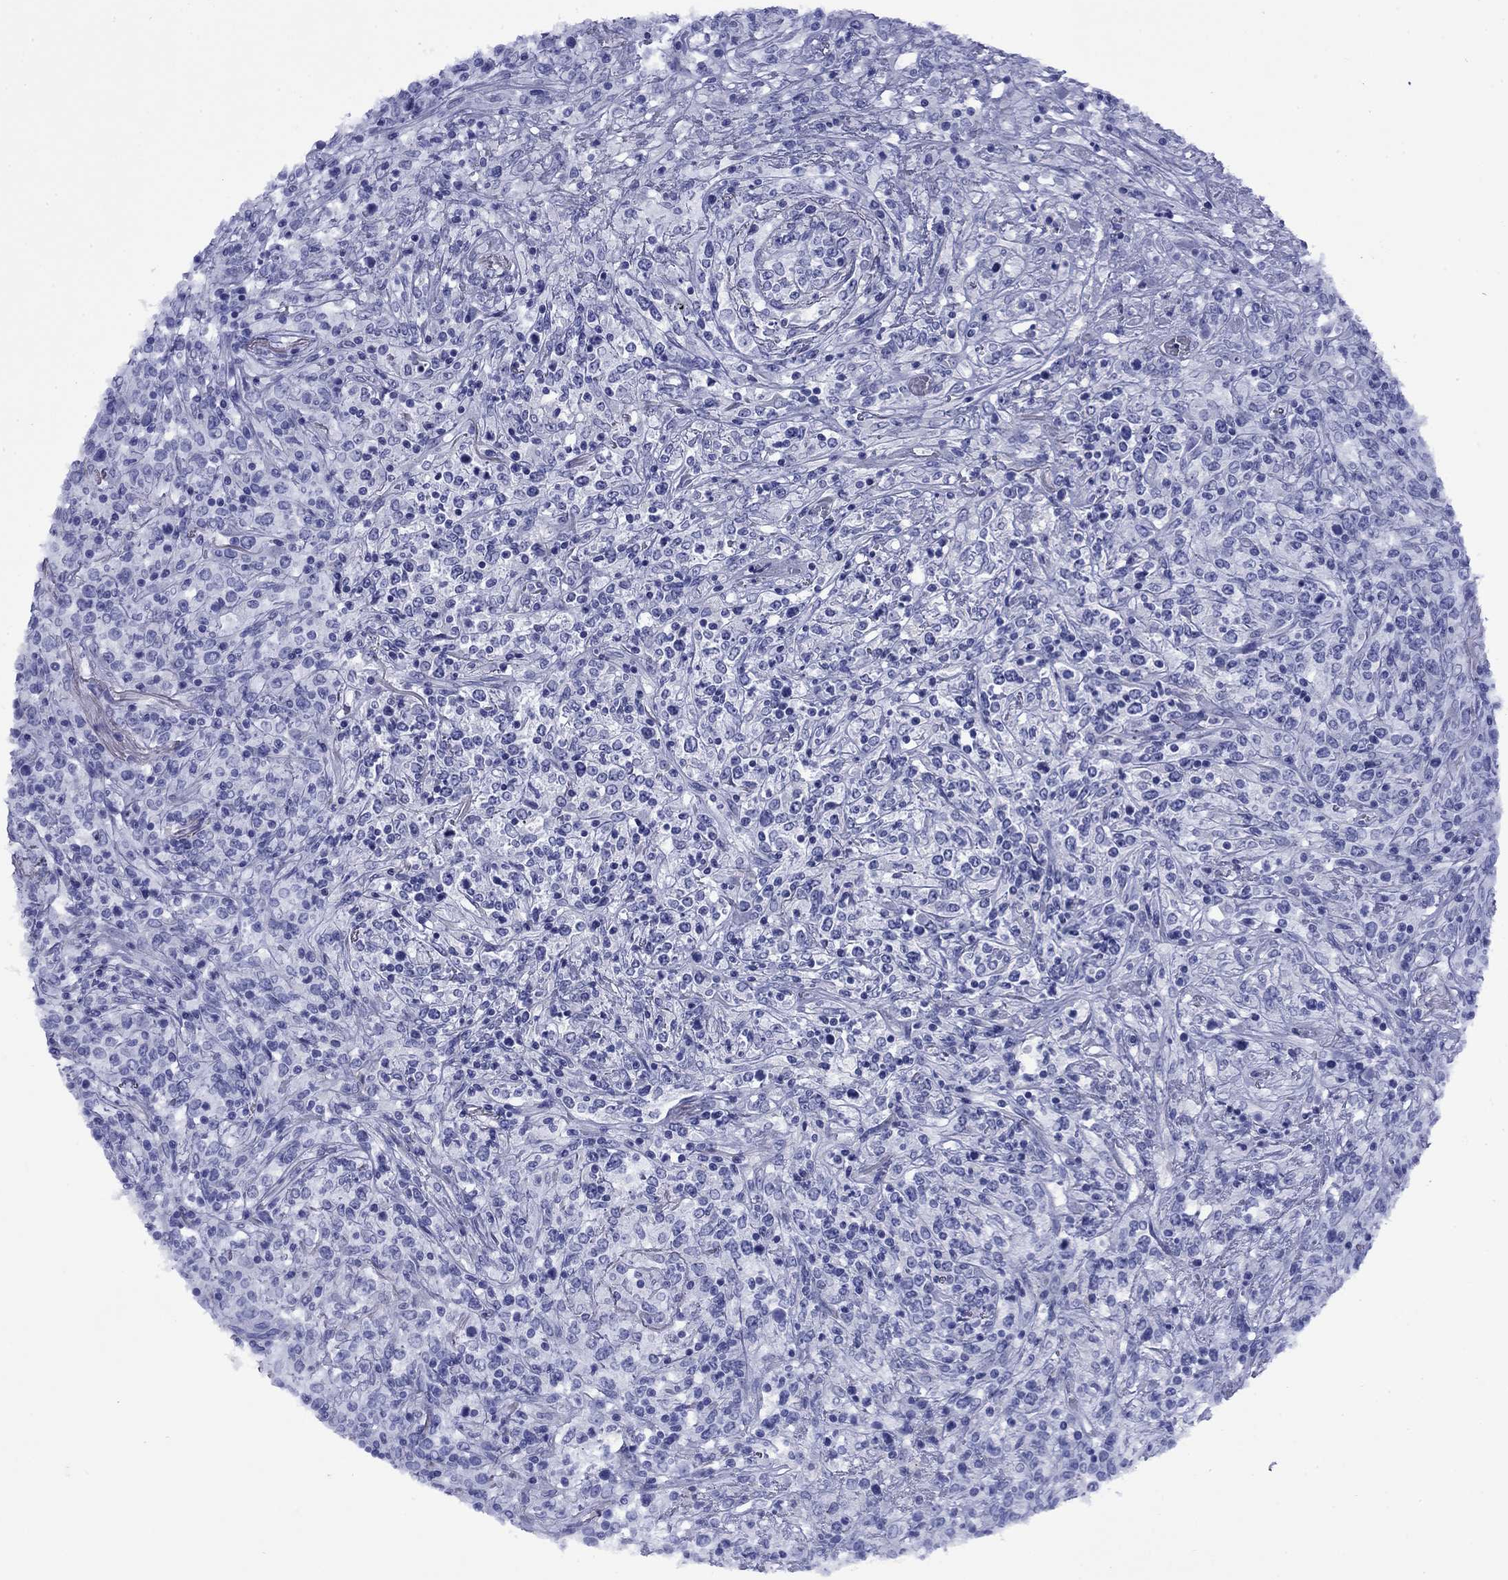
{"staining": {"intensity": "negative", "quantity": "none", "location": "none"}, "tissue": "lymphoma", "cell_type": "Tumor cells", "image_type": "cancer", "snomed": [{"axis": "morphology", "description": "Malignant lymphoma, non-Hodgkin's type, High grade"}, {"axis": "topography", "description": "Lung"}], "caption": "This is an immunohistochemistry (IHC) micrograph of lymphoma. There is no expression in tumor cells.", "gene": "GIP", "patient": {"sex": "male", "age": 79}}